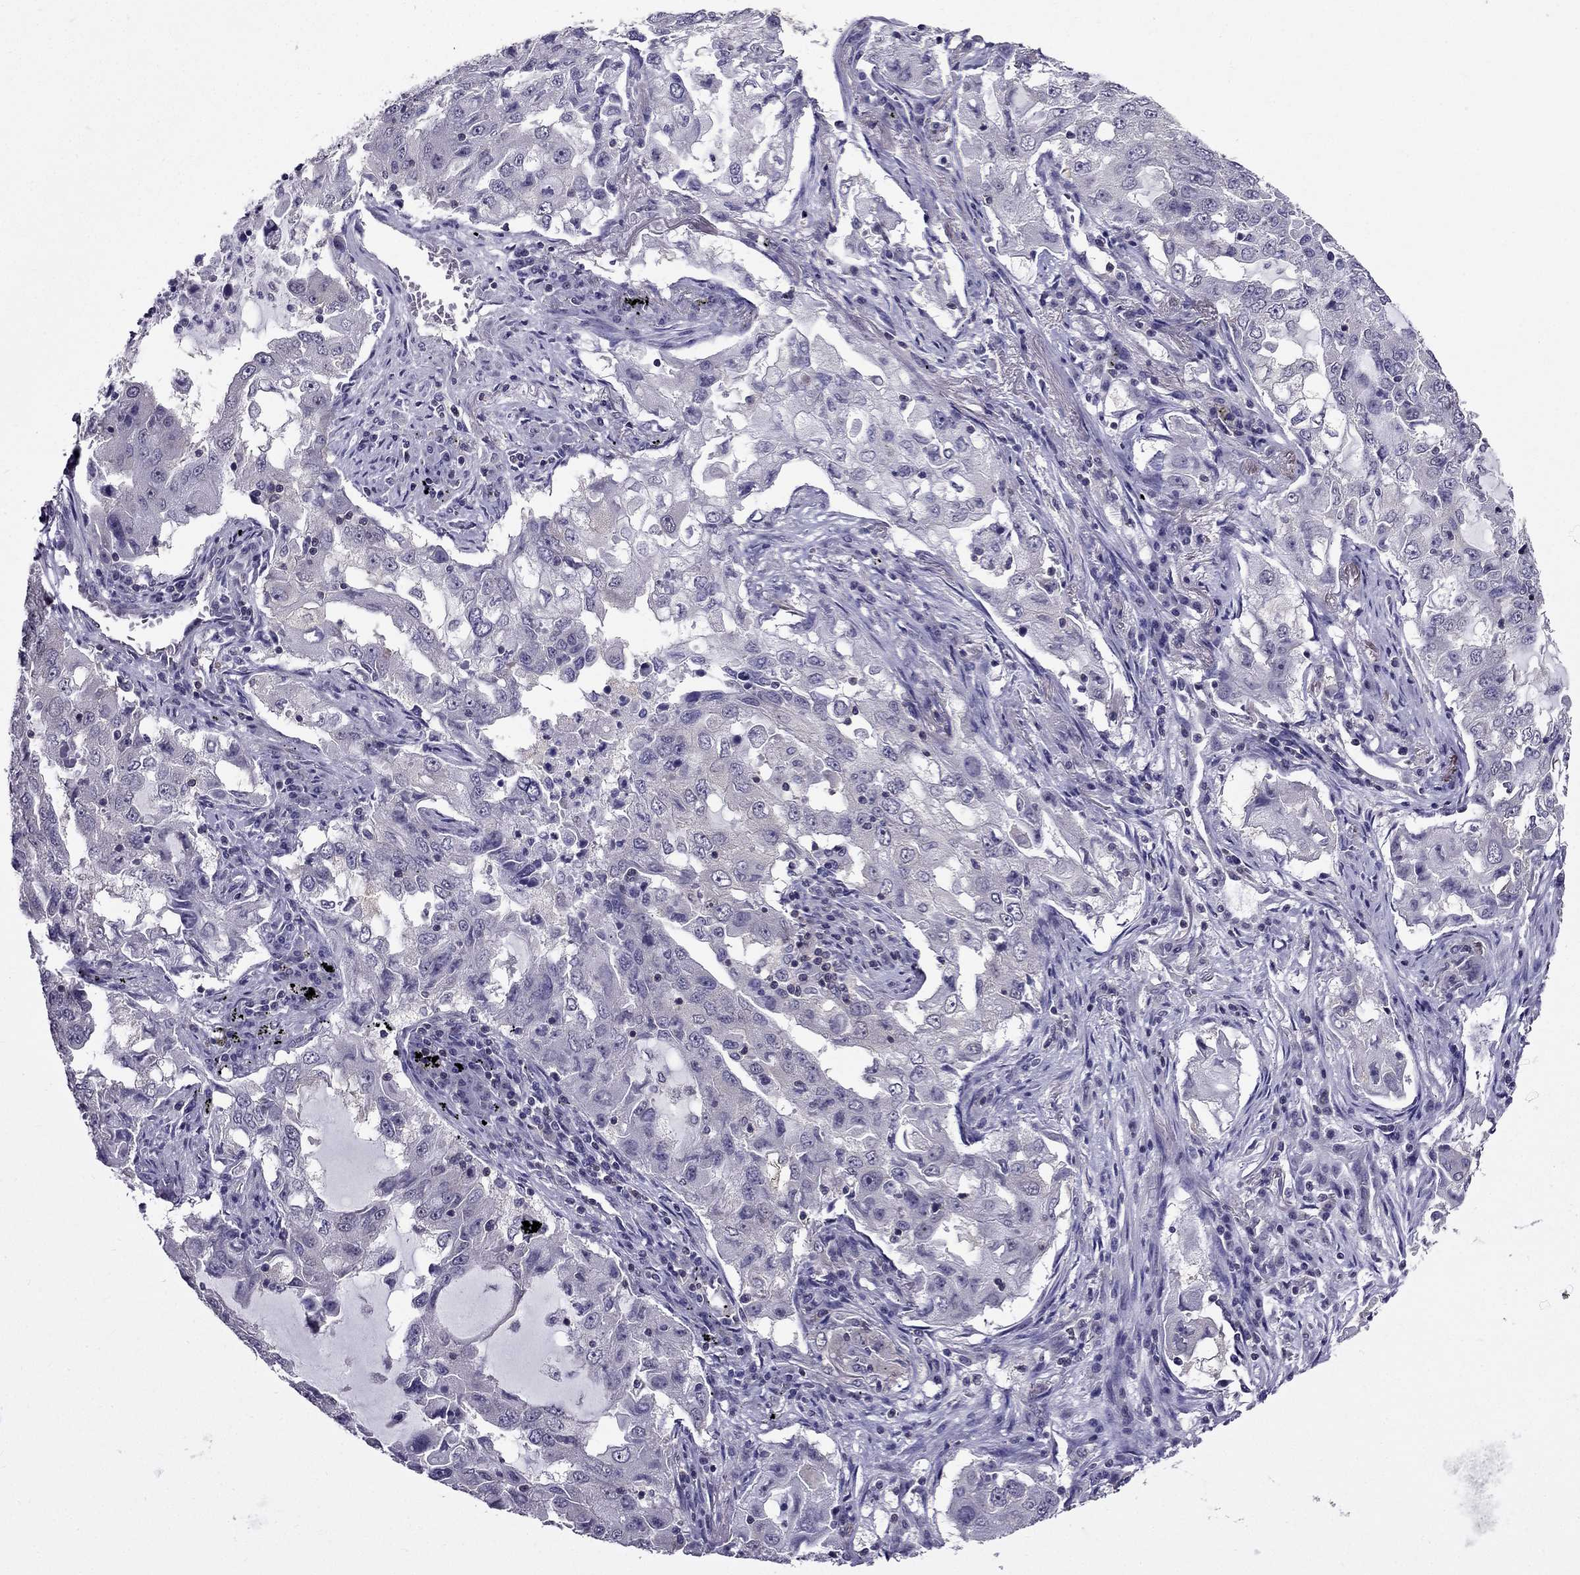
{"staining": {"intensity": "negative", "quantity": "none", "location": "none"}, "tissue": "lung cancer", "cell_type": "Tumor cells", "image_type": "cancer", "snomed": [{"axis": "morphology", "description": "Adenocarcinoma, NOS"}, {"axis": "topography", "description": "Lung"}], "caption": "This is a histopathology image of IHC staining of lung cancer, which shows no staining in tumor cells. (Immunohistochemistry, brightfield microscopy, high magnification).", "gene": "AAK1", "patient": {"sex": "female", "age": 61}}